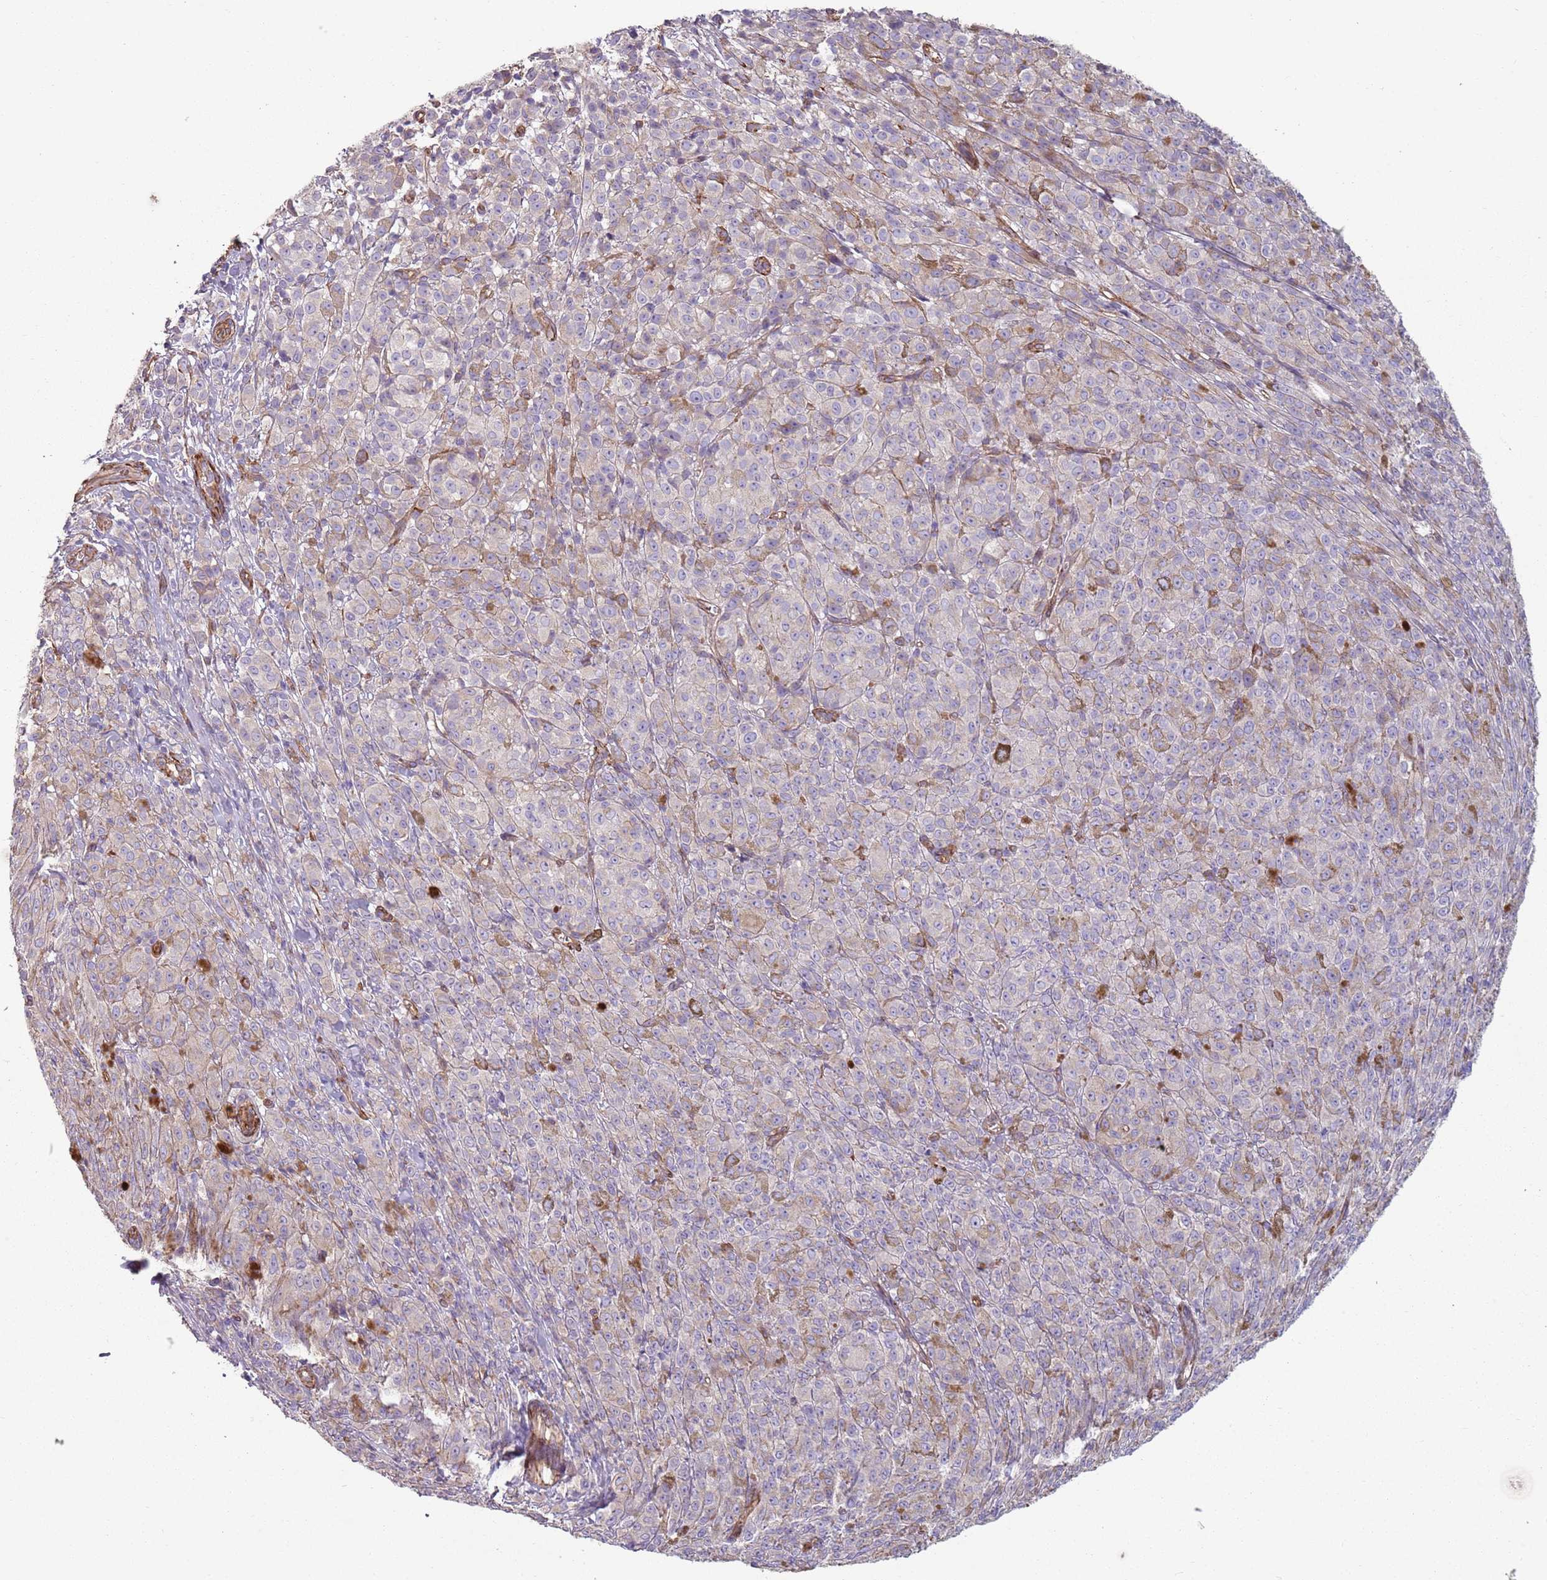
{"staining": {"intensity": "negative", "quantity": "none", "location": "none"}, "tissue": "melanoma", "cell_type": "Tumor cells", "image_type": "cancer", "snomed": [{"axis": "morphology", "description": "Malignant melanoma, NOS"}, {"axis": "topography", "description": "Skin"}], "caption": "Human melanoma stained for a protein using immunohistochemistry shows no expression in tumor cells.", "gene": "PHLPP2", "patient": {"sex": "female", "age": 52}}